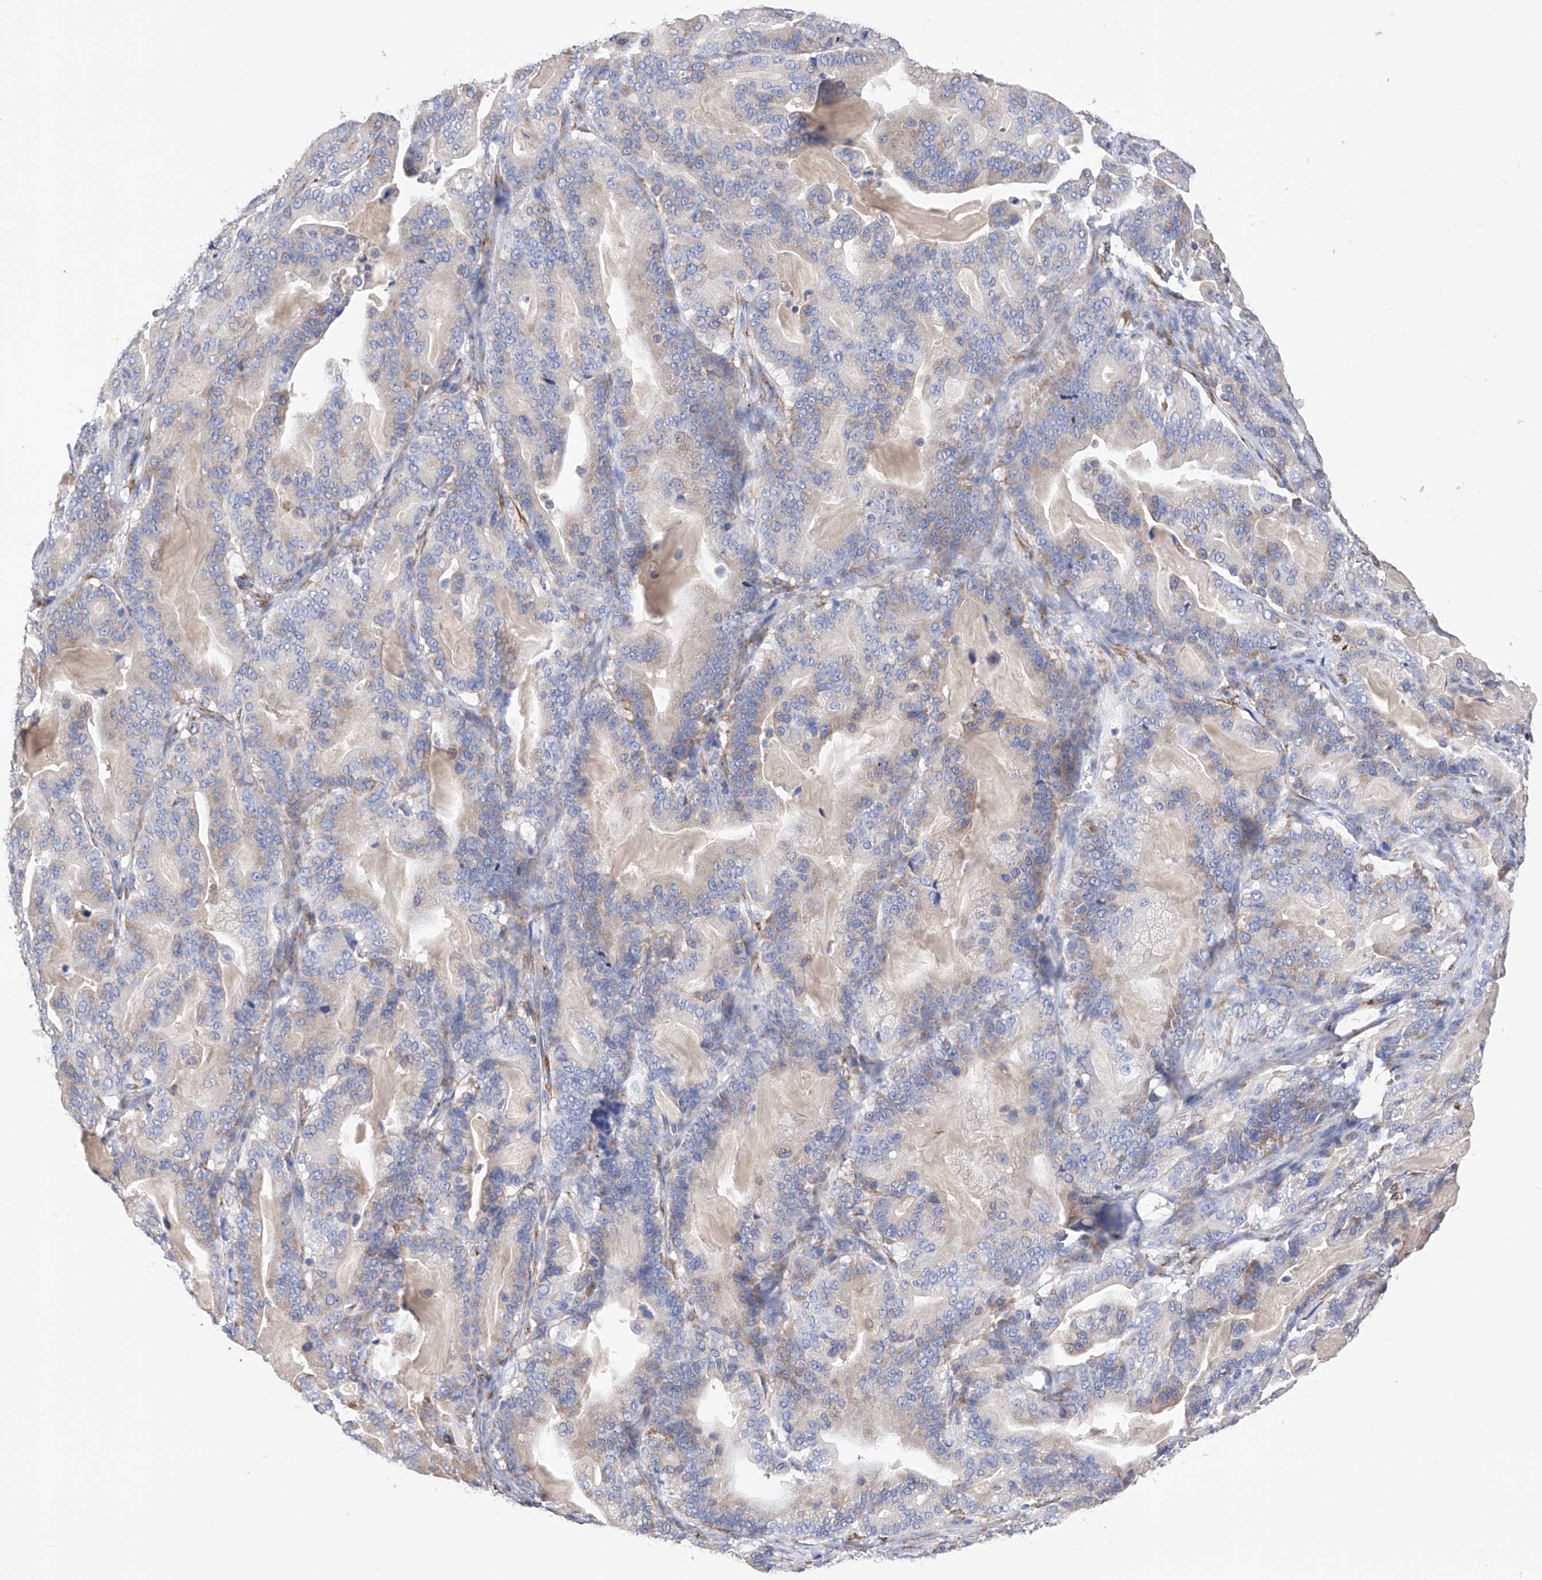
{"staining": {"intensity": "weak", "quantity": "<25%", "location": "cytoplasmic/membranous"}, "tissue": "pancreatic cancer", "cell_type": "Tumor cells", "image_type": "cancer", "snomed": [{"axis": "morphology", "description": "Adenocarcinoma, NOS"}, {"axis": "topography", "description": "Pancreas"}], "caption": "An immunohistochemistry histopathology image of adenocarcinoma (pancreatic) is shown. There is no staining in tumor cells of adenocarcinoma (pancreatic). (Stains: DAB IHC with hematoxylin counter stain, Microscopy: brightfield microscopy at high magnification).", "gene": "PDIA5", "patient": {"sex": "male", "age": 63}}